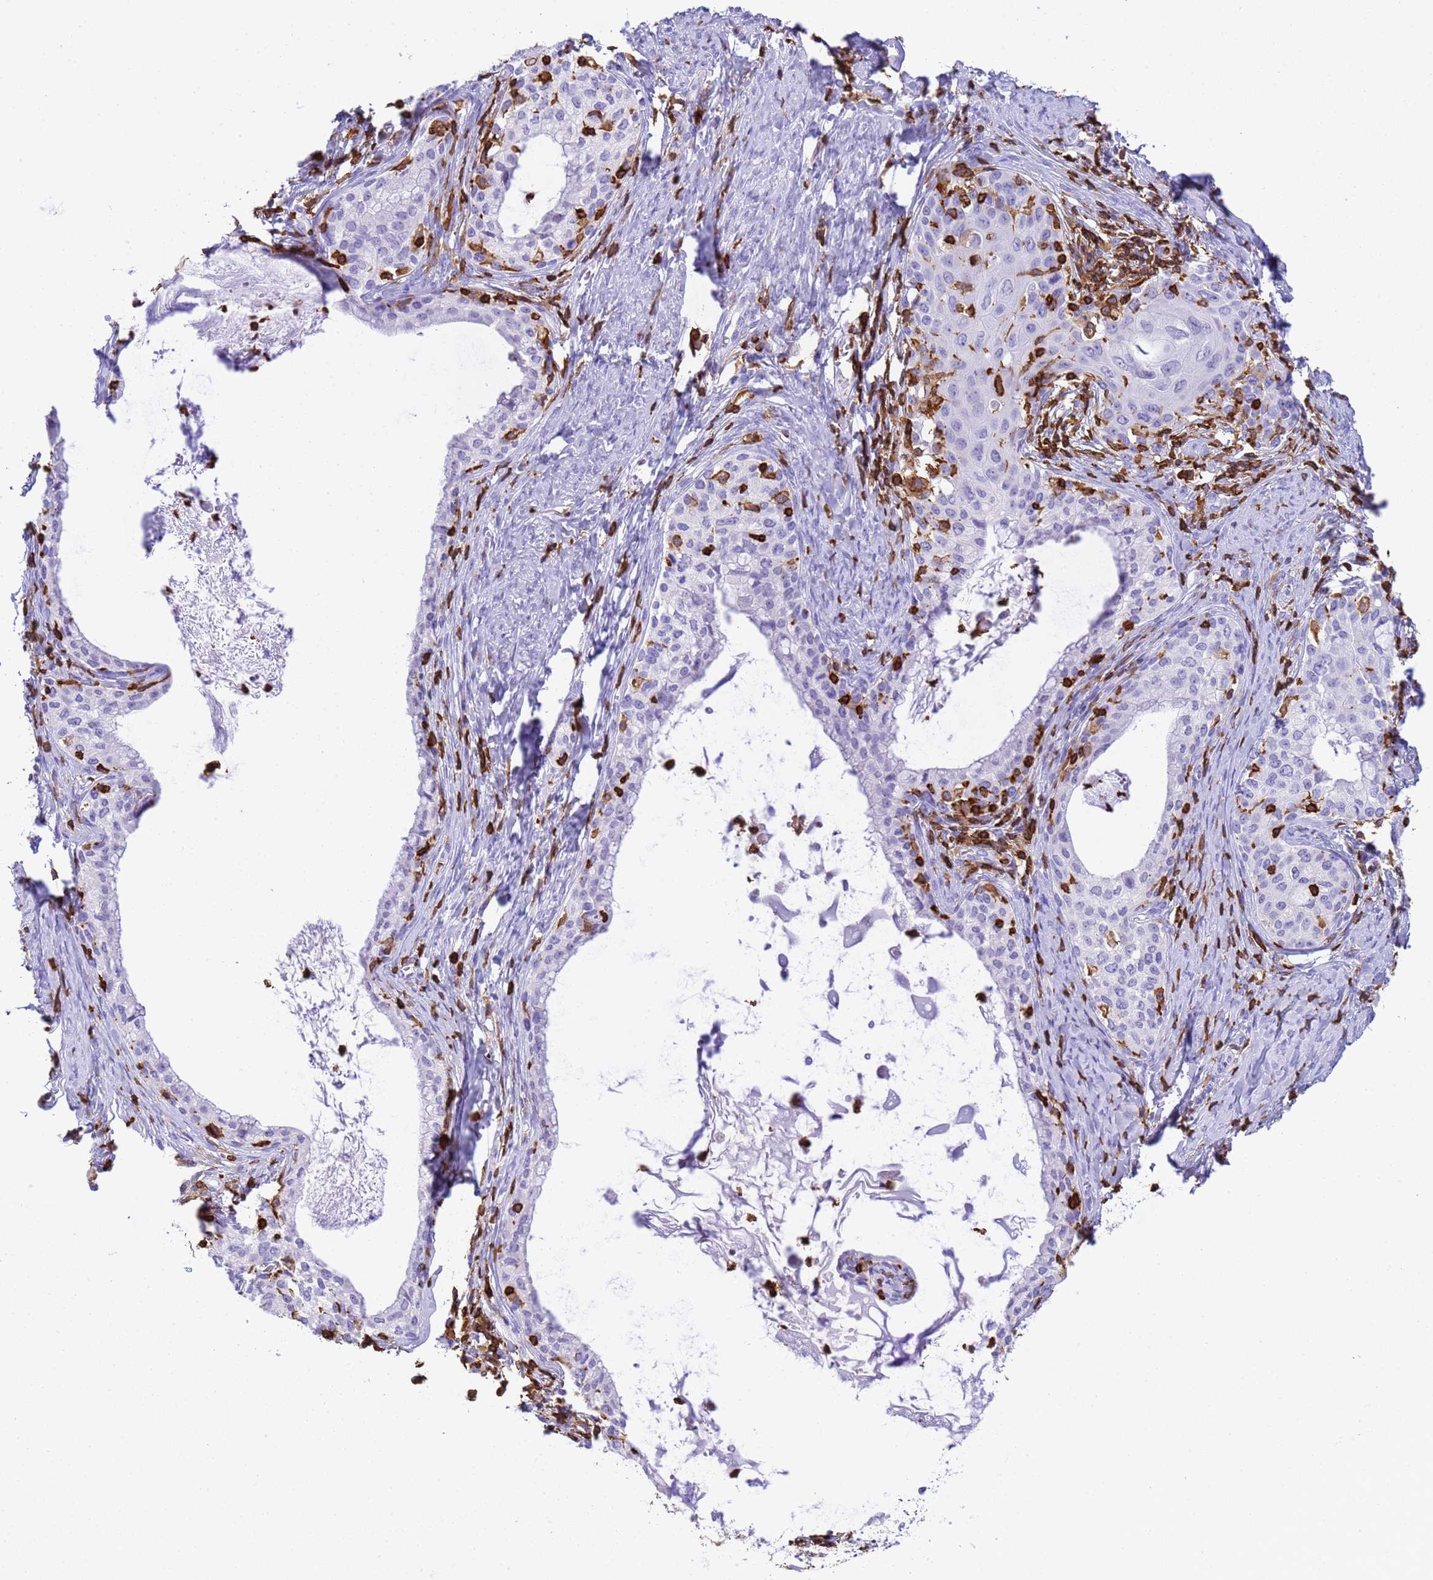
{"staining": {"intensity": "negative", "quantity": "none", "location": "none"}, "tissue": "cervical cancer", "cell_type": "Tumor cells", "image_type": "cancer", "snomed": [{"axis": "morphology", "description": "Squamous cell carcinoma, NOS"}, {"axis": "morphology", "description": "Adenocarcinoma, NOS"}, {"axis": "topography", "description": "Cervix"}], "caption": "High magnification brightfield microscopy of adenocarcinoma (cervical) stained with DAB (3,3'-diaminobenzidine) (brown) and counterstained with hematoxylin (blue): tumor cells show no significant expression. (Brightfield microscopy of DAB immunohistochemistry (IHC) at high magnification).", "gene": "IRF5", "patient": {"sex": "female", "age": 52}}